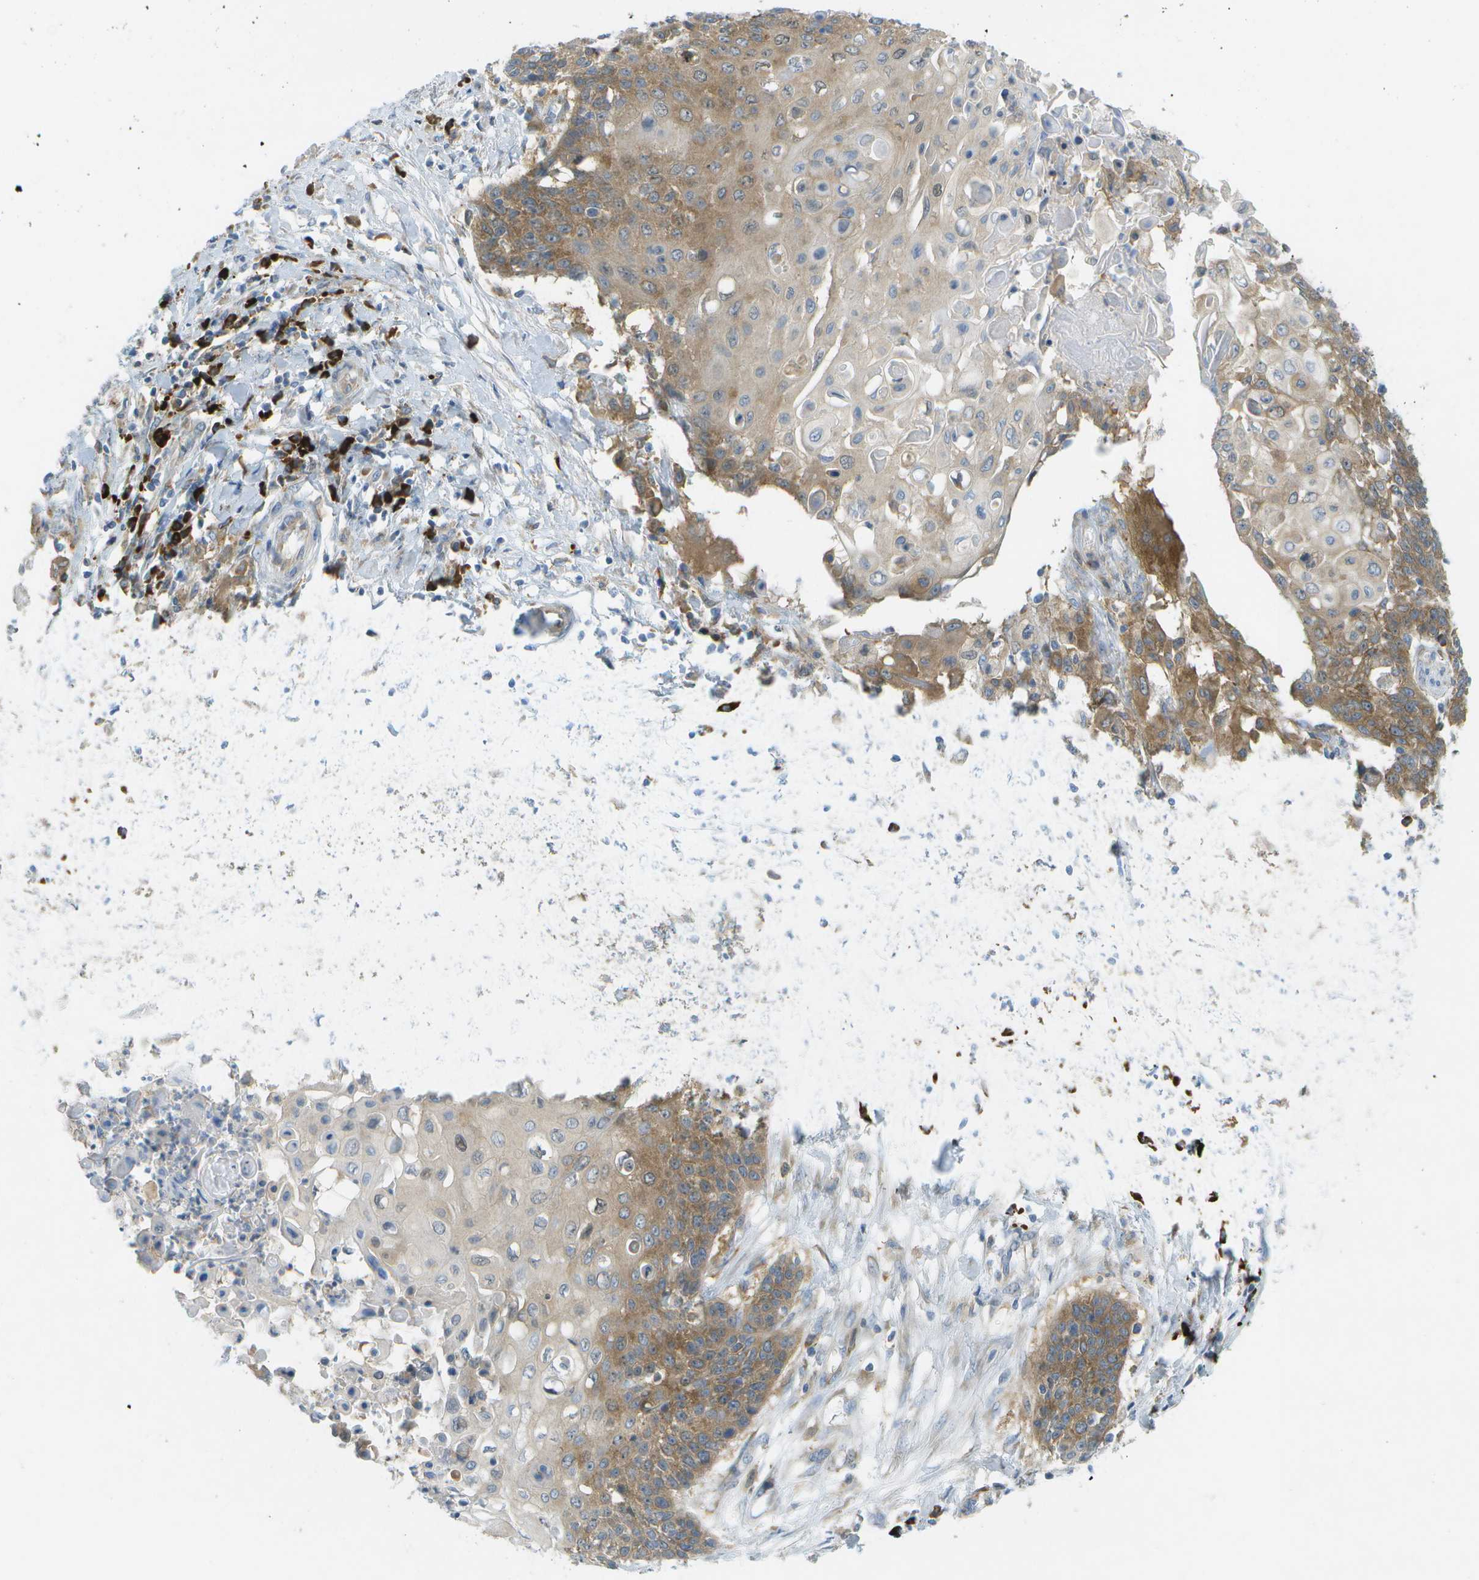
{"staining": {"intensity": "moderate", "quantity": ">75%", "location": "cytoplasmic/membranous"}, "tissue": "cervical cancer", "cell_type": "Tumor cells", "image_type": "cancer", "snomed": [{"axis": "morphology", "description": "Squamous cell carcinoma, NOS"}, {"axis": "topography", "description": "Cervix"}], "caption": "Protein staining reveals moderate cytoplasmic/membranous positivity in approximately >75% of tumor cells in cervical cancer. The staining is performed using DAB brown chromogen to label protein expression. The nuclei are counter-stained blue using hematoxylin.", "gene": "WNK2", "patient": {"sex": "female", "age": 39}}